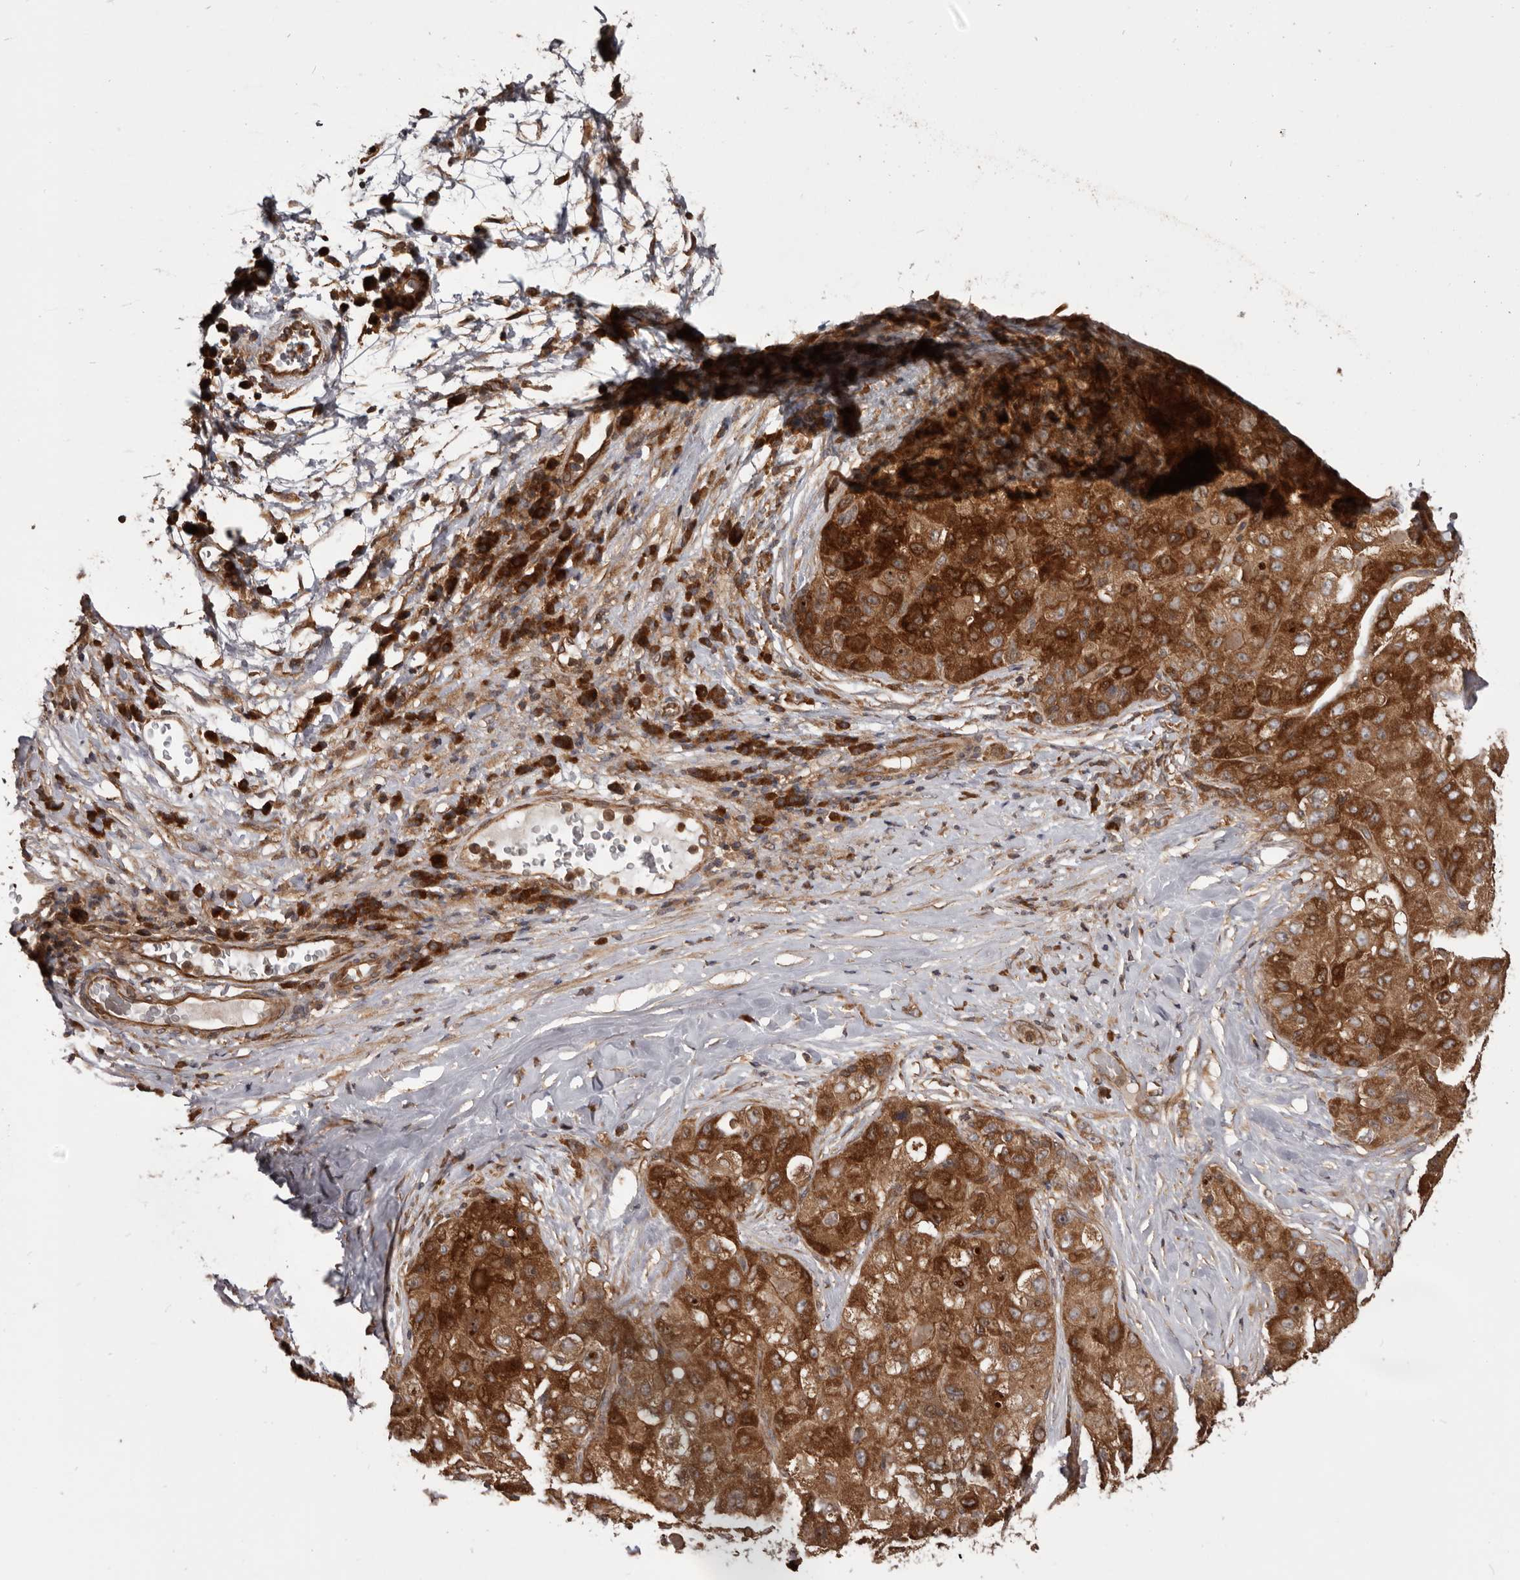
{"staining": {"intensity": "strong", "quantity": ">75%", "location": "cytoplasmic/membranous"}, "tissue": "liver cancer", "cell_type": "Tumor cells", "image_type": "cancer", "snomed": [{"axis": "morphology", "description": "Carcinoma, Hepatocellular, NOS"}, {"axis": "topography", "description": "Liver"}], "caption": "Liver cancer (hepatocellular carcinoma) stained with a brown dye displays strong cytoplasmic/membranous positive positivity in about >75% of tumor cells.", "gene": "HBS1L", "patient": {"sex": "male", "age": 80}}